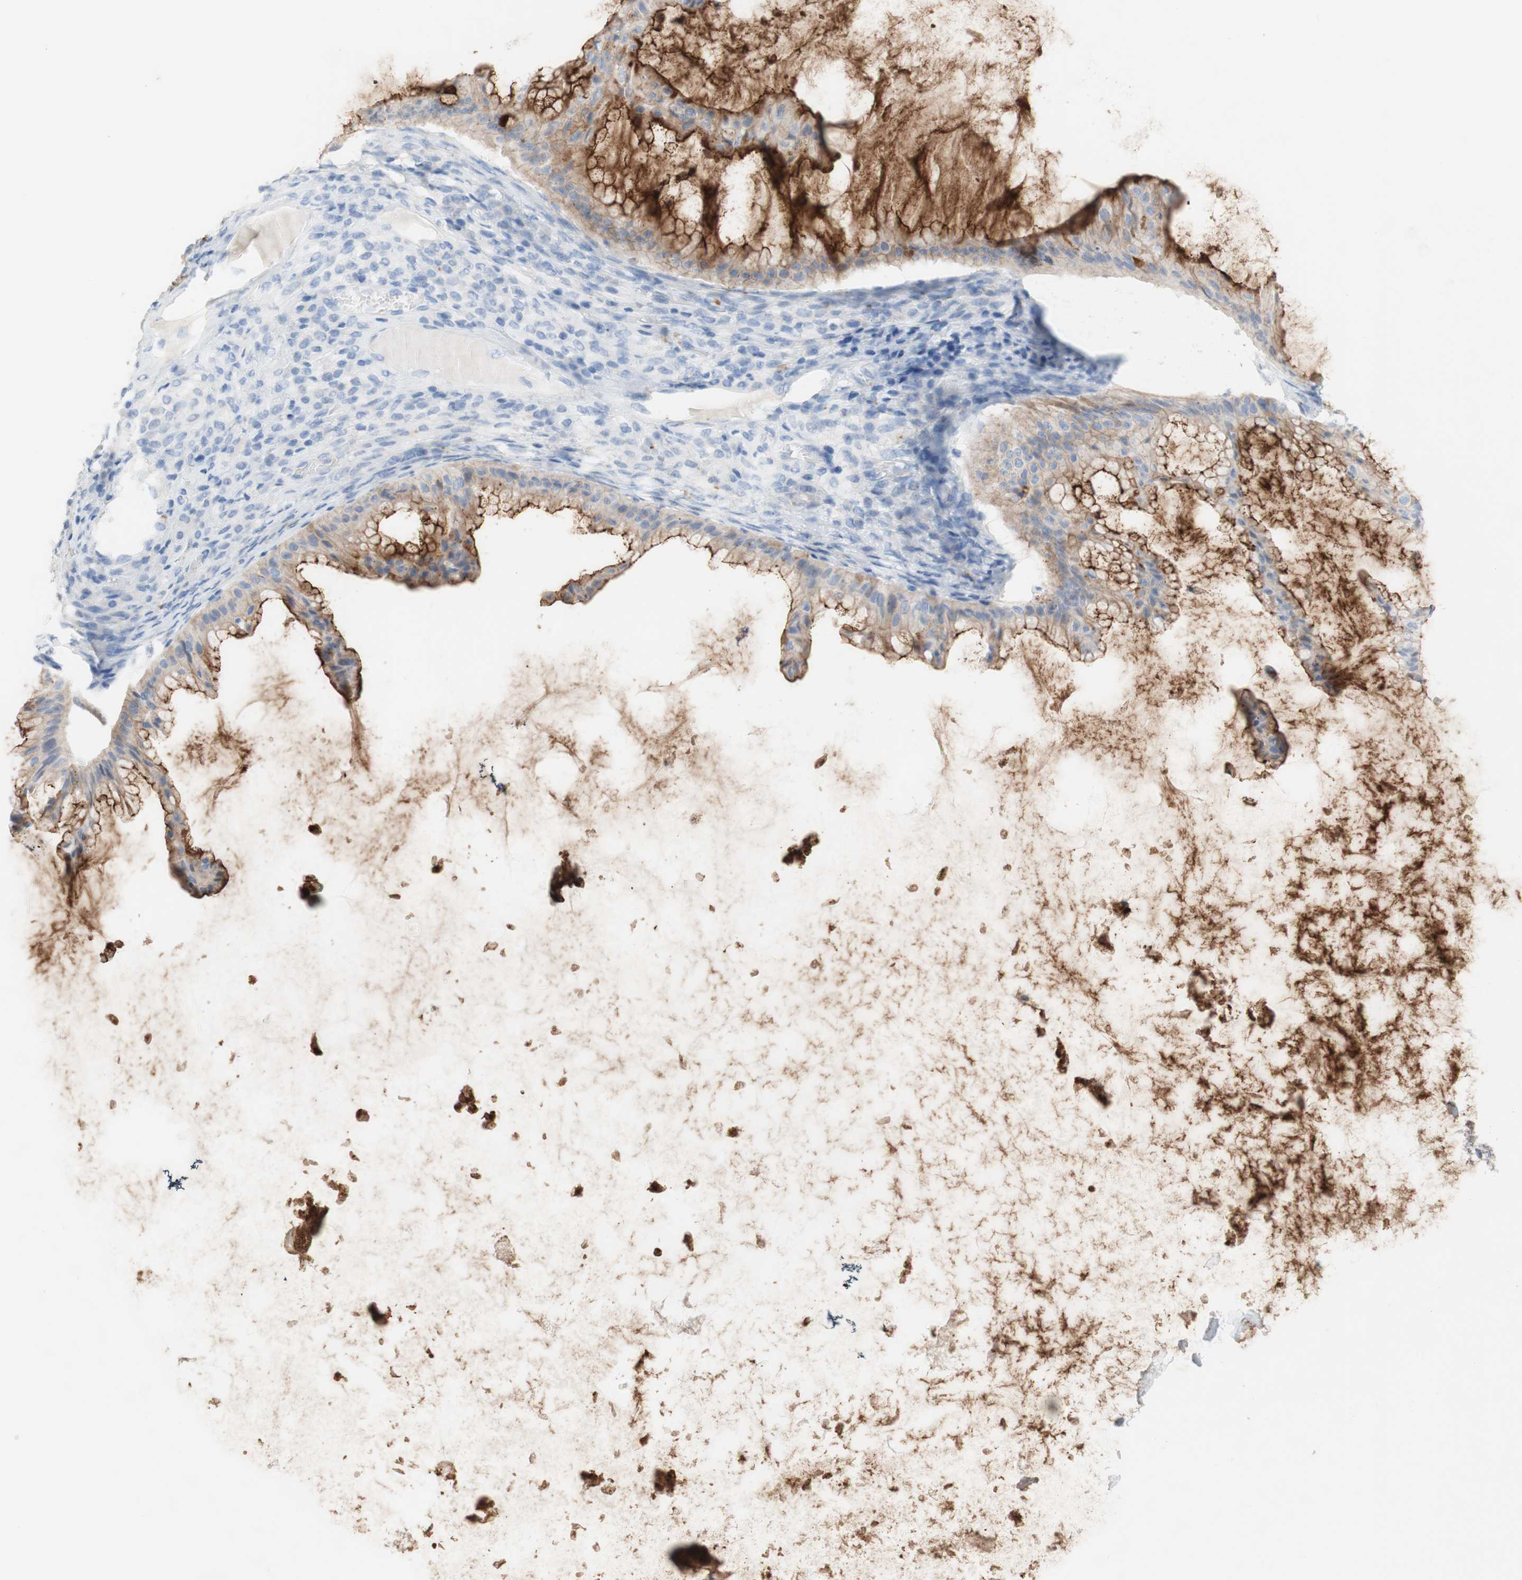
{"staining": {"intensity": "strong", "quantity": ">75%", "location": "cytoplasmic/membranous"}, "tissue": "ovarian cancer", "cell_type": "Tumor cells", "image_type": "cancer", "snomed": [{"axis": "morphology", "description": "Cystadenocarcinoma, mucinous, NOS"}, {"axis": "topography", "description": "Ovary"}], "caption": "IHC of human ovarian cancer exhibits high levels of strong cytoplasmic/membranous staining in approximately >75% of tumor cells.", "gene": "DSC2", "patient": {"sex": "female", "age": 61}}